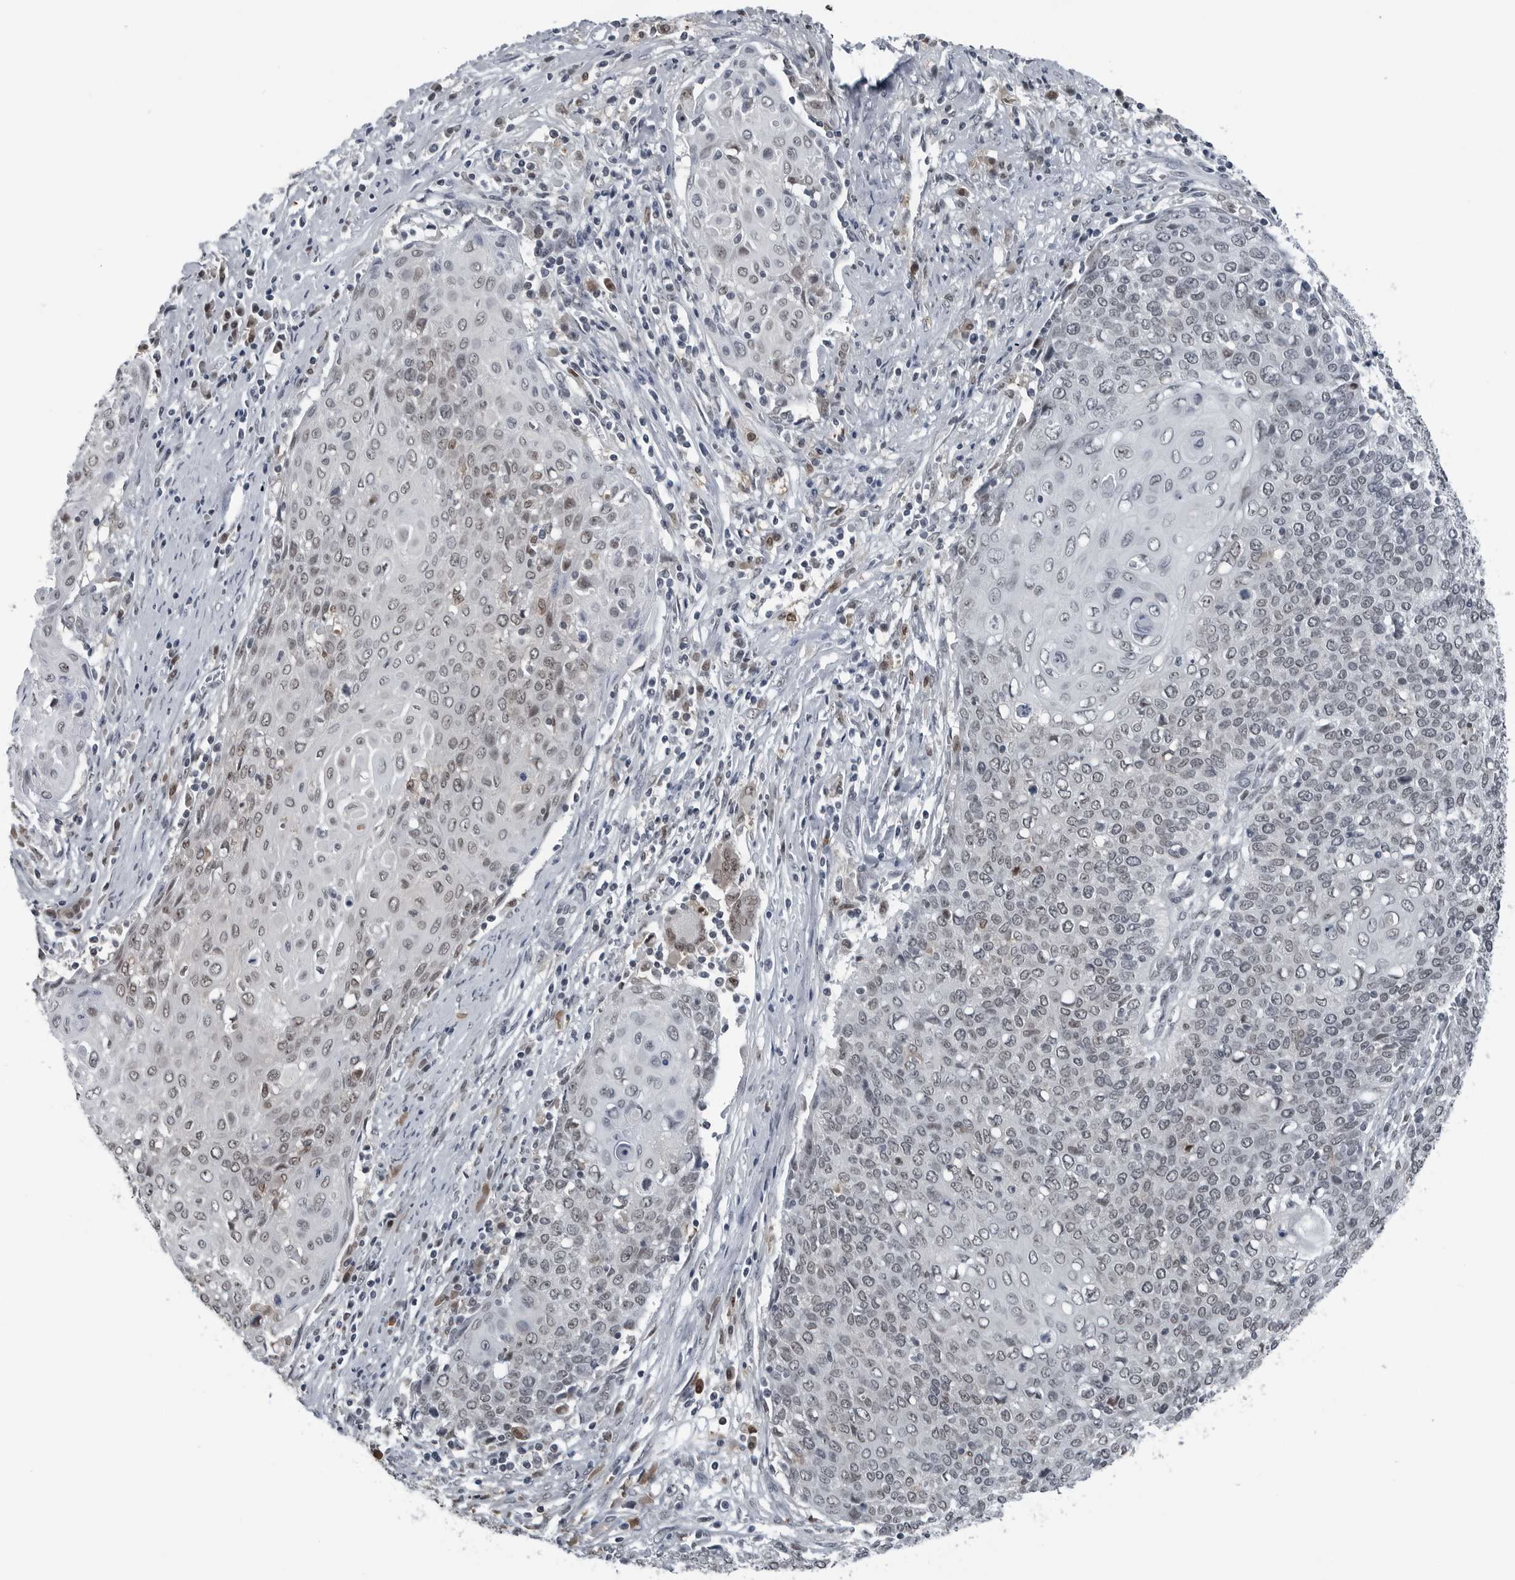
{"staining": {"intensity": "weak", "quantity": "<25%", "location": "nuclear"}, "tissue": "cervical cancer", "cell_type": "Tumor cells", "image_type": "cancer", "snomed": [{"axis": "morphology", "description": "Squamous cell carcinoma, NOS"}, {"axis": "topography", "description": "Cervix"}], "caption": "High magnification brightfield microscopy of cervical squamous cell carcinoma stained with DAB (3,3'-diaminobenzidine) (brown) and counterstained with hematoxylin (blue): tumor cells show no significant staining. (Stains: DAB (3,3'-diaminobenzidine) immunohistochemistry (IHC) with hematoxylin counter stain, Microscopy: brightfield microscopy at high magnification).", "gene": "AKR1A1", "patient": {"sex": "female", "age": 39}}